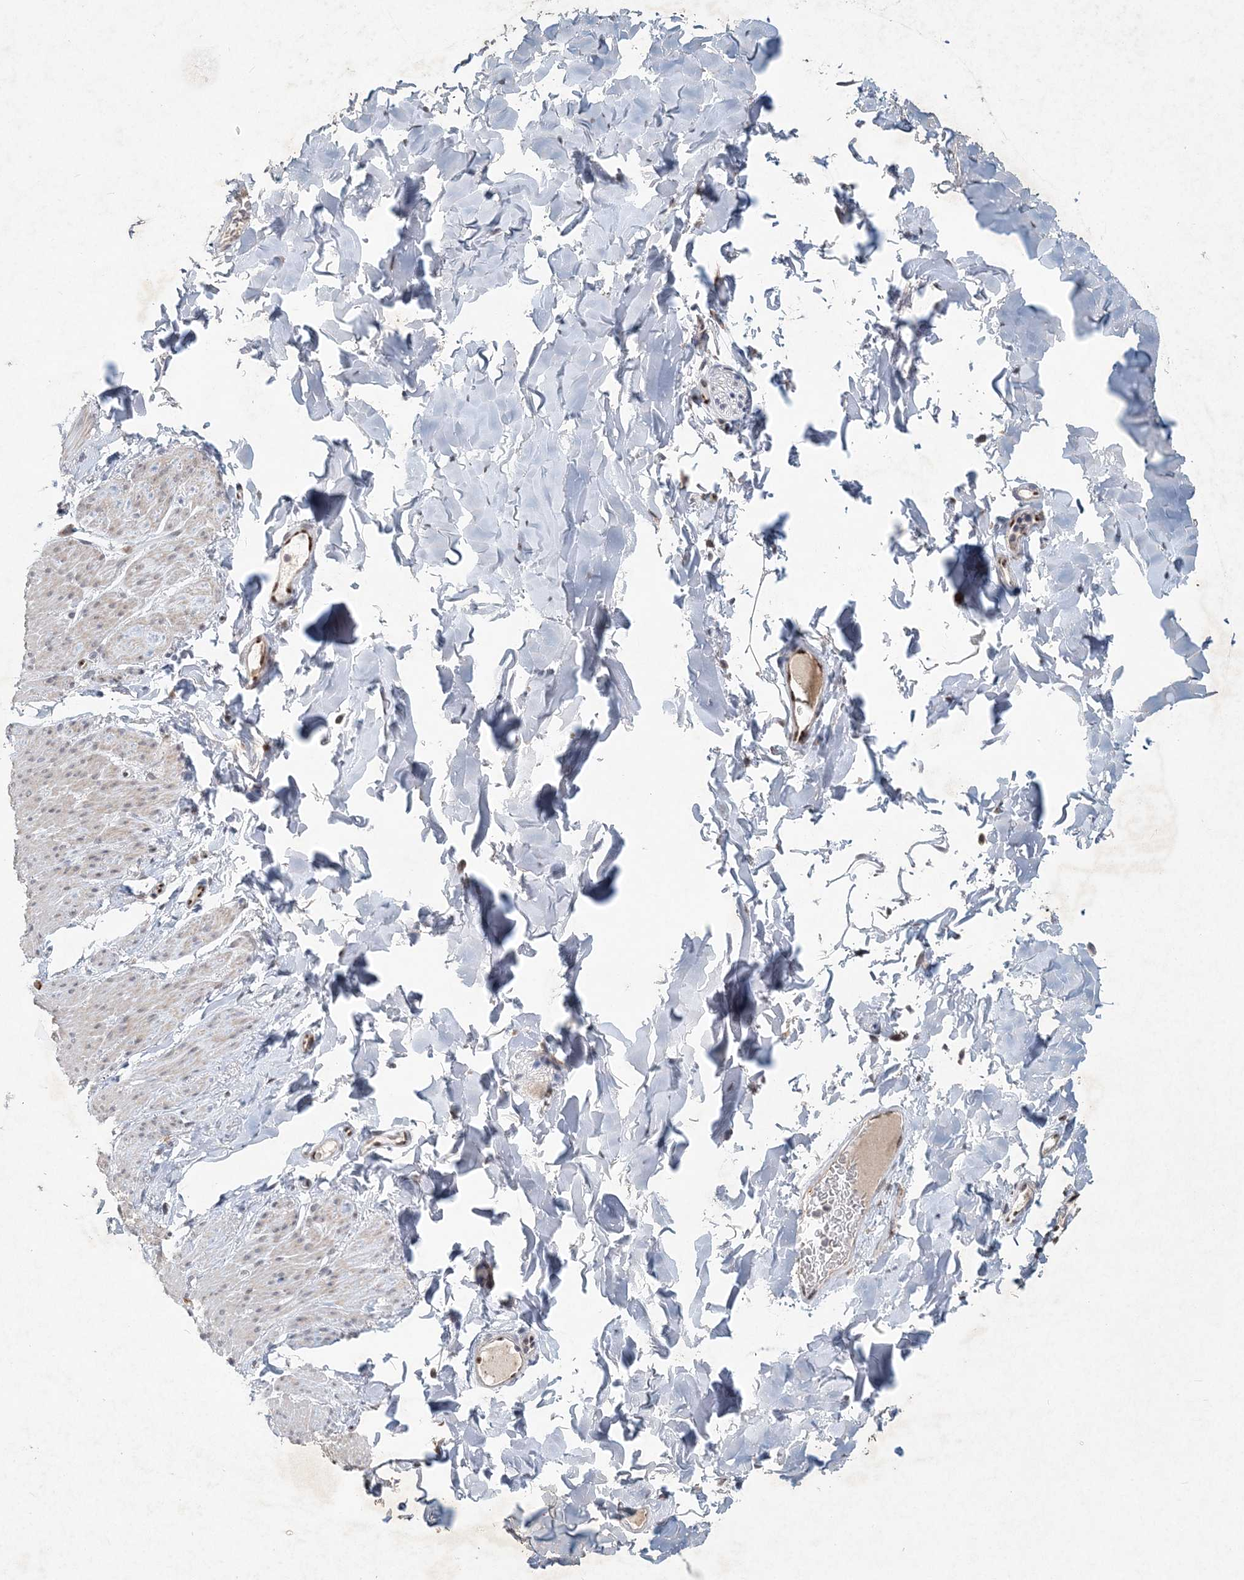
{"staining": {"intensity": "weak", "quantity": "25%-75%", "location": "cytoplasmic/membranous"}, "tissue": "smooth muscle", "cell_type": "Smooth muscle cells", "image_type": "normal", "snomed": [{"axis": "morphology", "description": "Normal tissue, NOS"}, {"axis": "topography", "description": "Colon"}, {"axis": "topography", "description": "Peripheral nerve tissue"}], "caption": "Smooth muscle stained with IHC shows weak cytoplasmic/membranous positivity in about 25%-75% of smooth muscle cells.", "gene": "GIN1", "patient": {"sex": "female", "age": 61}}